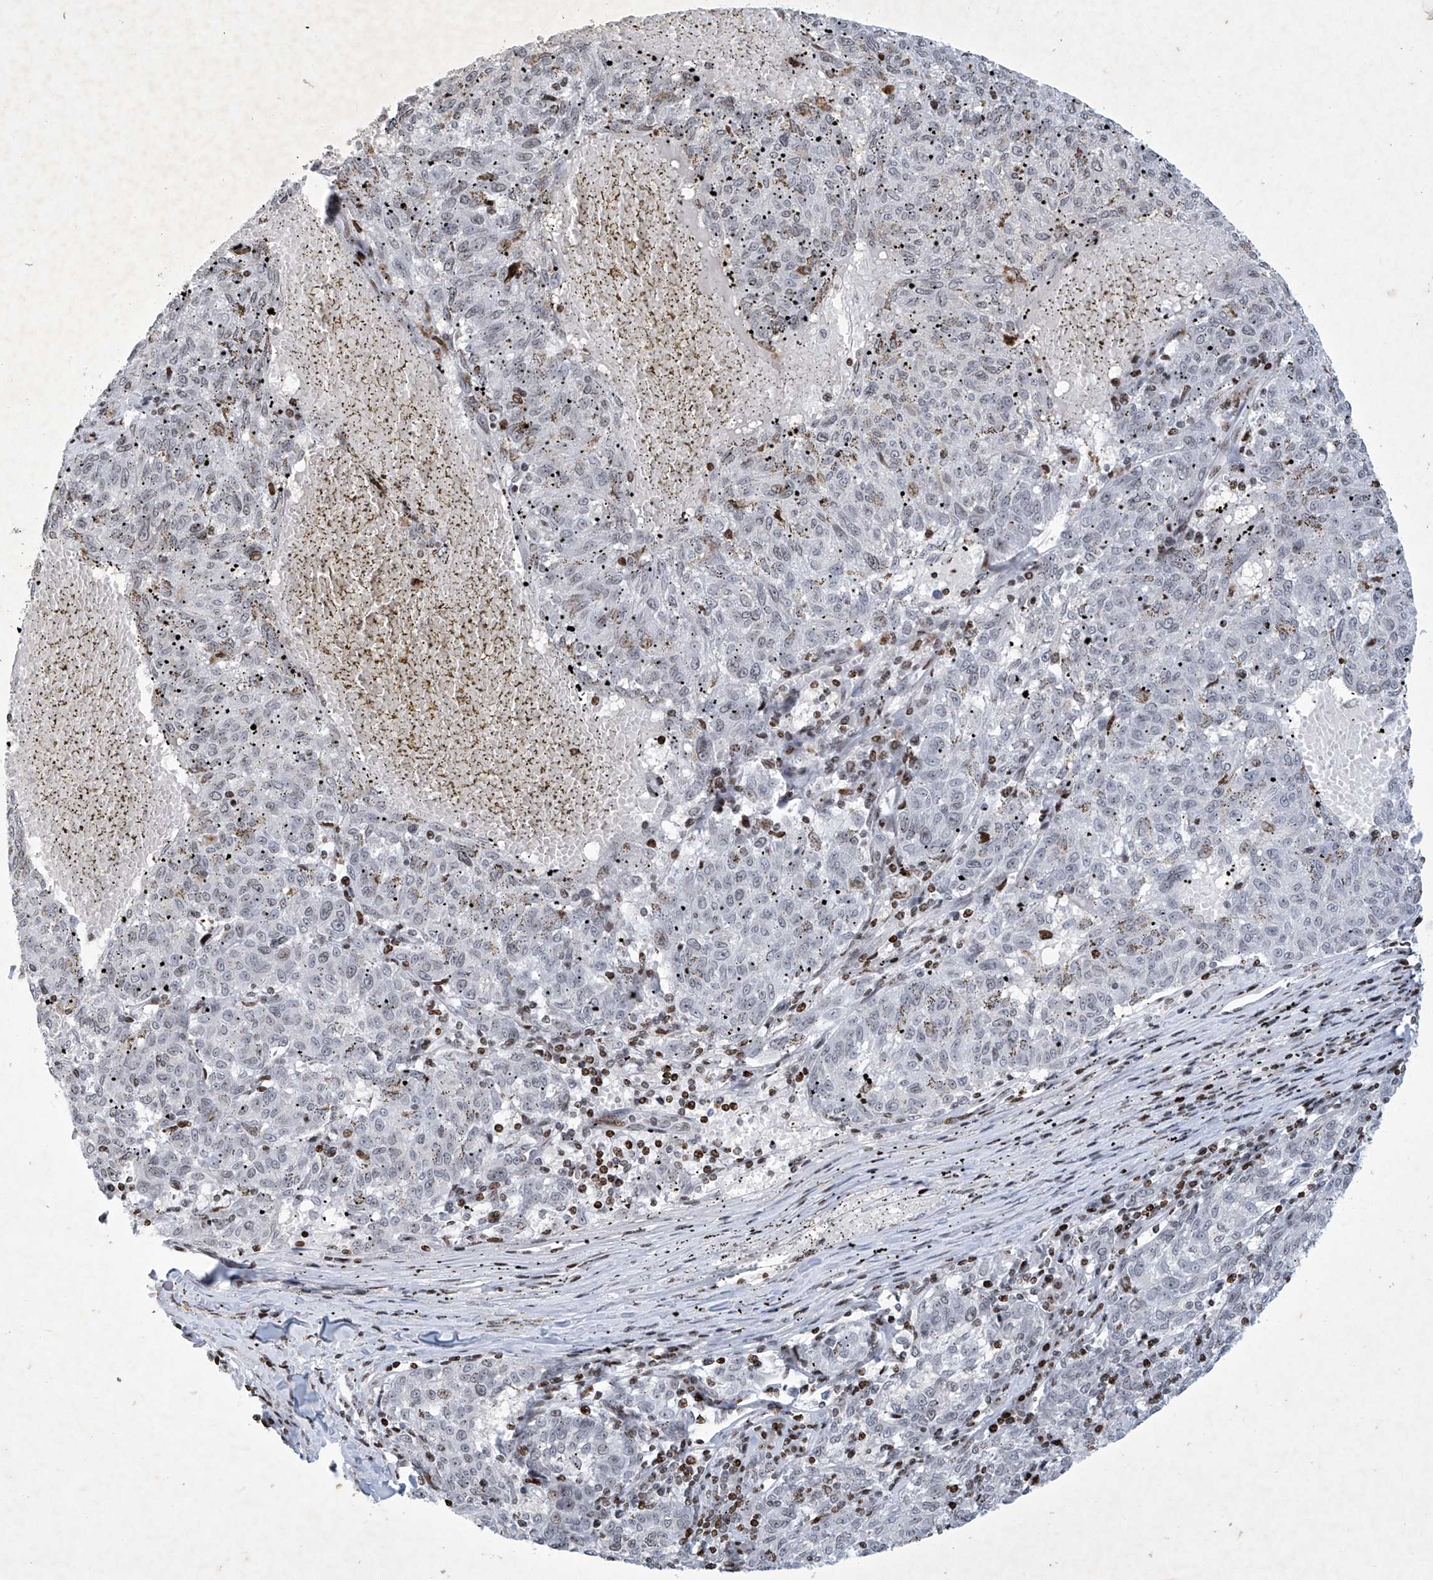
{"staining": {"intensity": "weak", "quantity": "<25%", "location": "nuclear"}, "tissue": "melanoma", "cell_type": "Tumor cells", "image_type": "cancer", "snomed": [{"axis": "morphology", "description": "Malignant melanoma, NOS"}, {"axis": "topography", "description": "Skin"}], "caption": "Tumor cells are negative for brown protein staining in malignant melanoma.", "gene": "RFX7", "patient": {"sex": "female", "age": 72}}